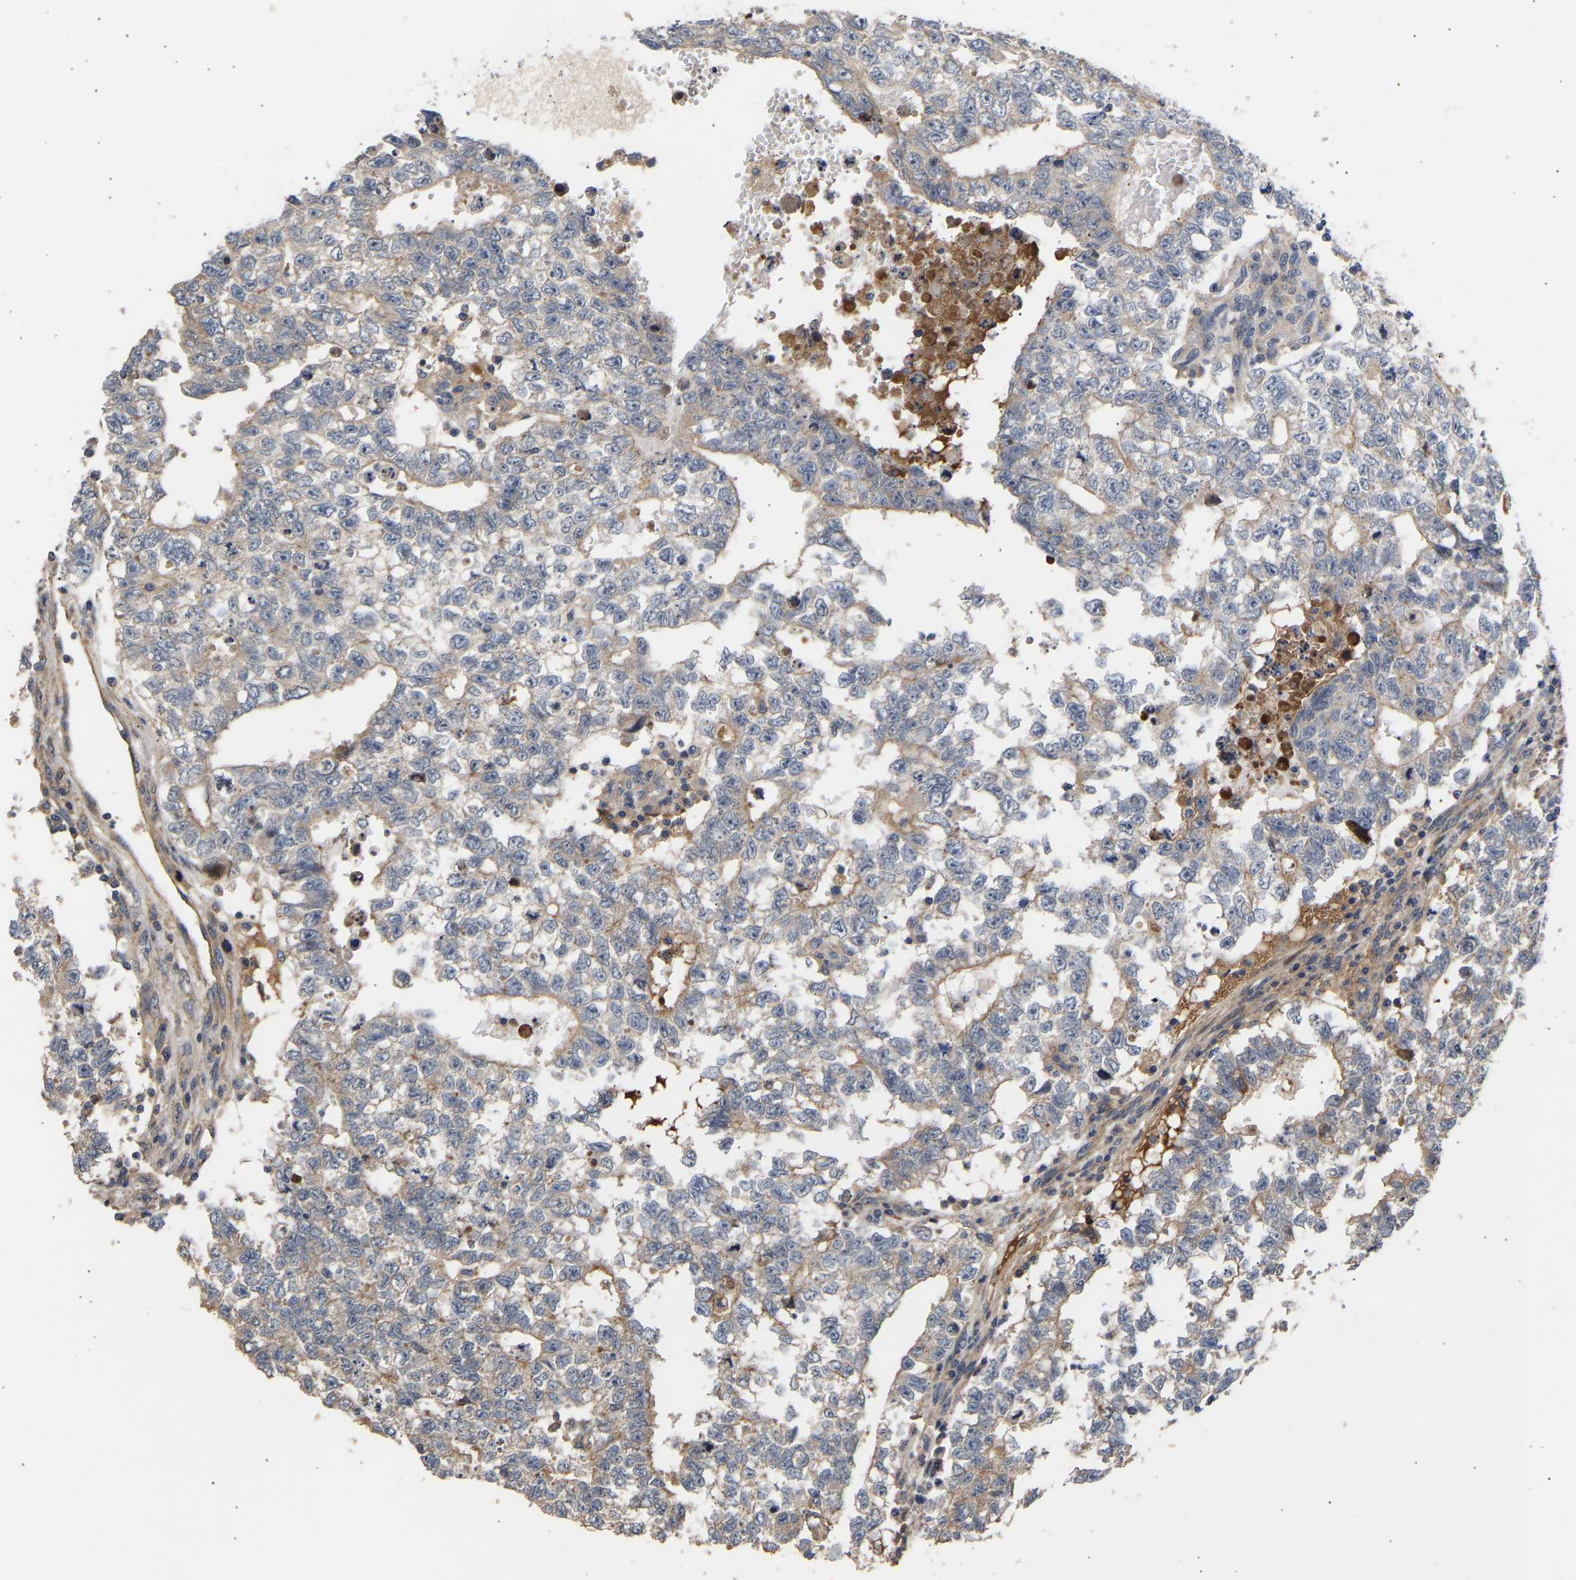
{"staining": {"intensity": "weak", "quantity": "<25%", "location": "cytoplasmic/membranous"}, "tissue": "testis cancer", "cell_type": "Tumor cells", "image_type": "cancer", "snomed": [{"axis": "morphology", "description": "Seminoma, NOS"}, {"axis": "morphology", "description": "Carcinoma, Embryonal, NOS"}, {"axis": "topography", "description": "Testis"}], "caption": "DAB immunohistochemical staining of human embryonal carcinoma (testis) reveals no significant positivity in tumor cells. Nuclei are stained in blue.", "gene": "KASH5", "patient": {"sex": "male", "age": 38}}